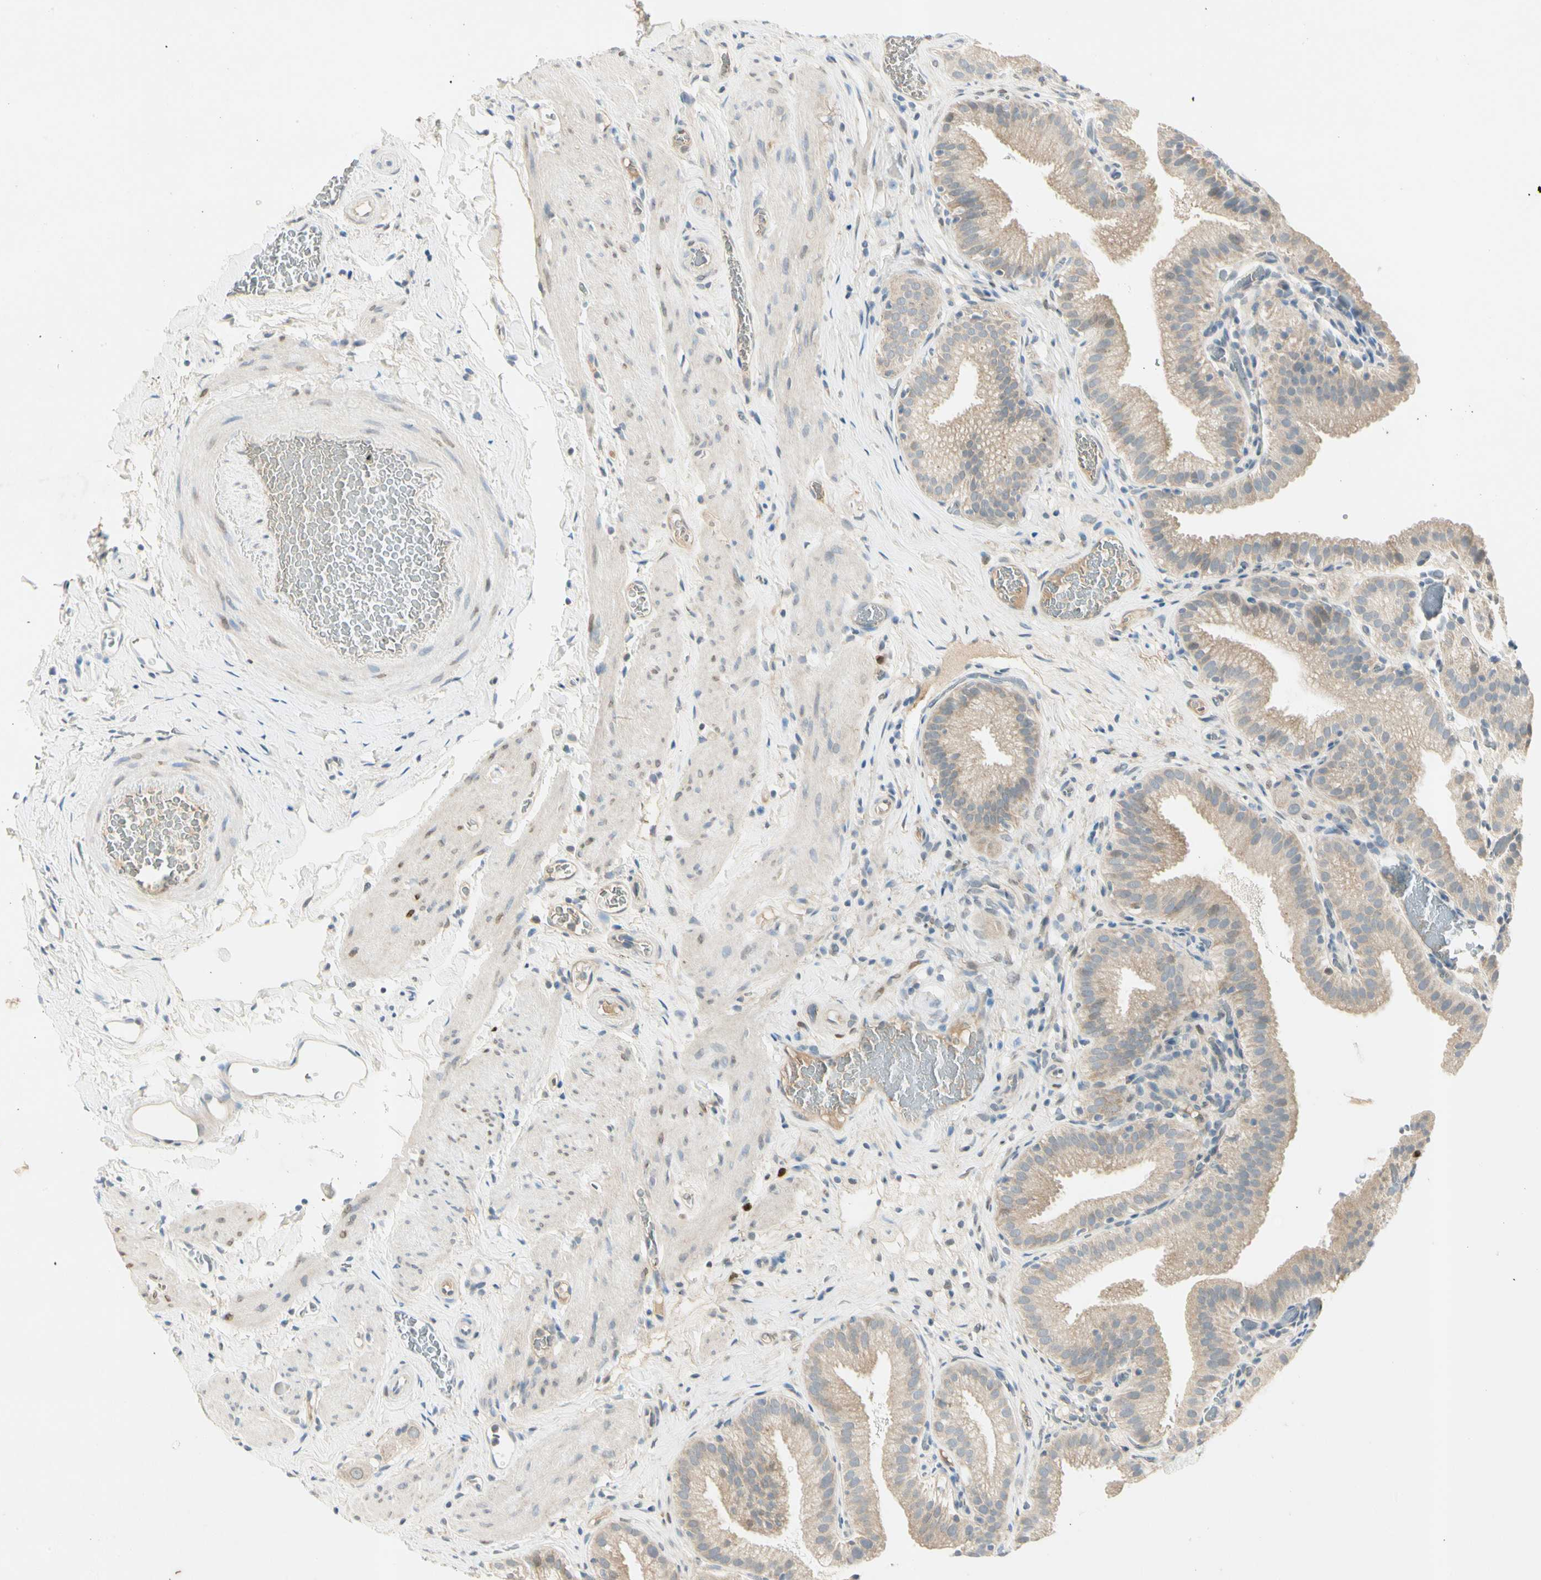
{"staining": {"intensity": "weak", "quantity": ">75%", "location": "cytoplasmic/membranous"}, "tissue": "gallbladder", "cell_type": "Glandular cells", "image_type": "normal", "snomed": [{"axis": "morphology", "description": "Normal tissue, NOS"}, {"axis": "topography", "description": "Gallbladder"}], "caption": "Protein staining by IHC exhibits weak cytoplasmic/membranous expression in about >75% of glandular cells in unremarkable gallbladder.", "gene": "PITX1", "patient": {"sex": "male", "age": 54}}